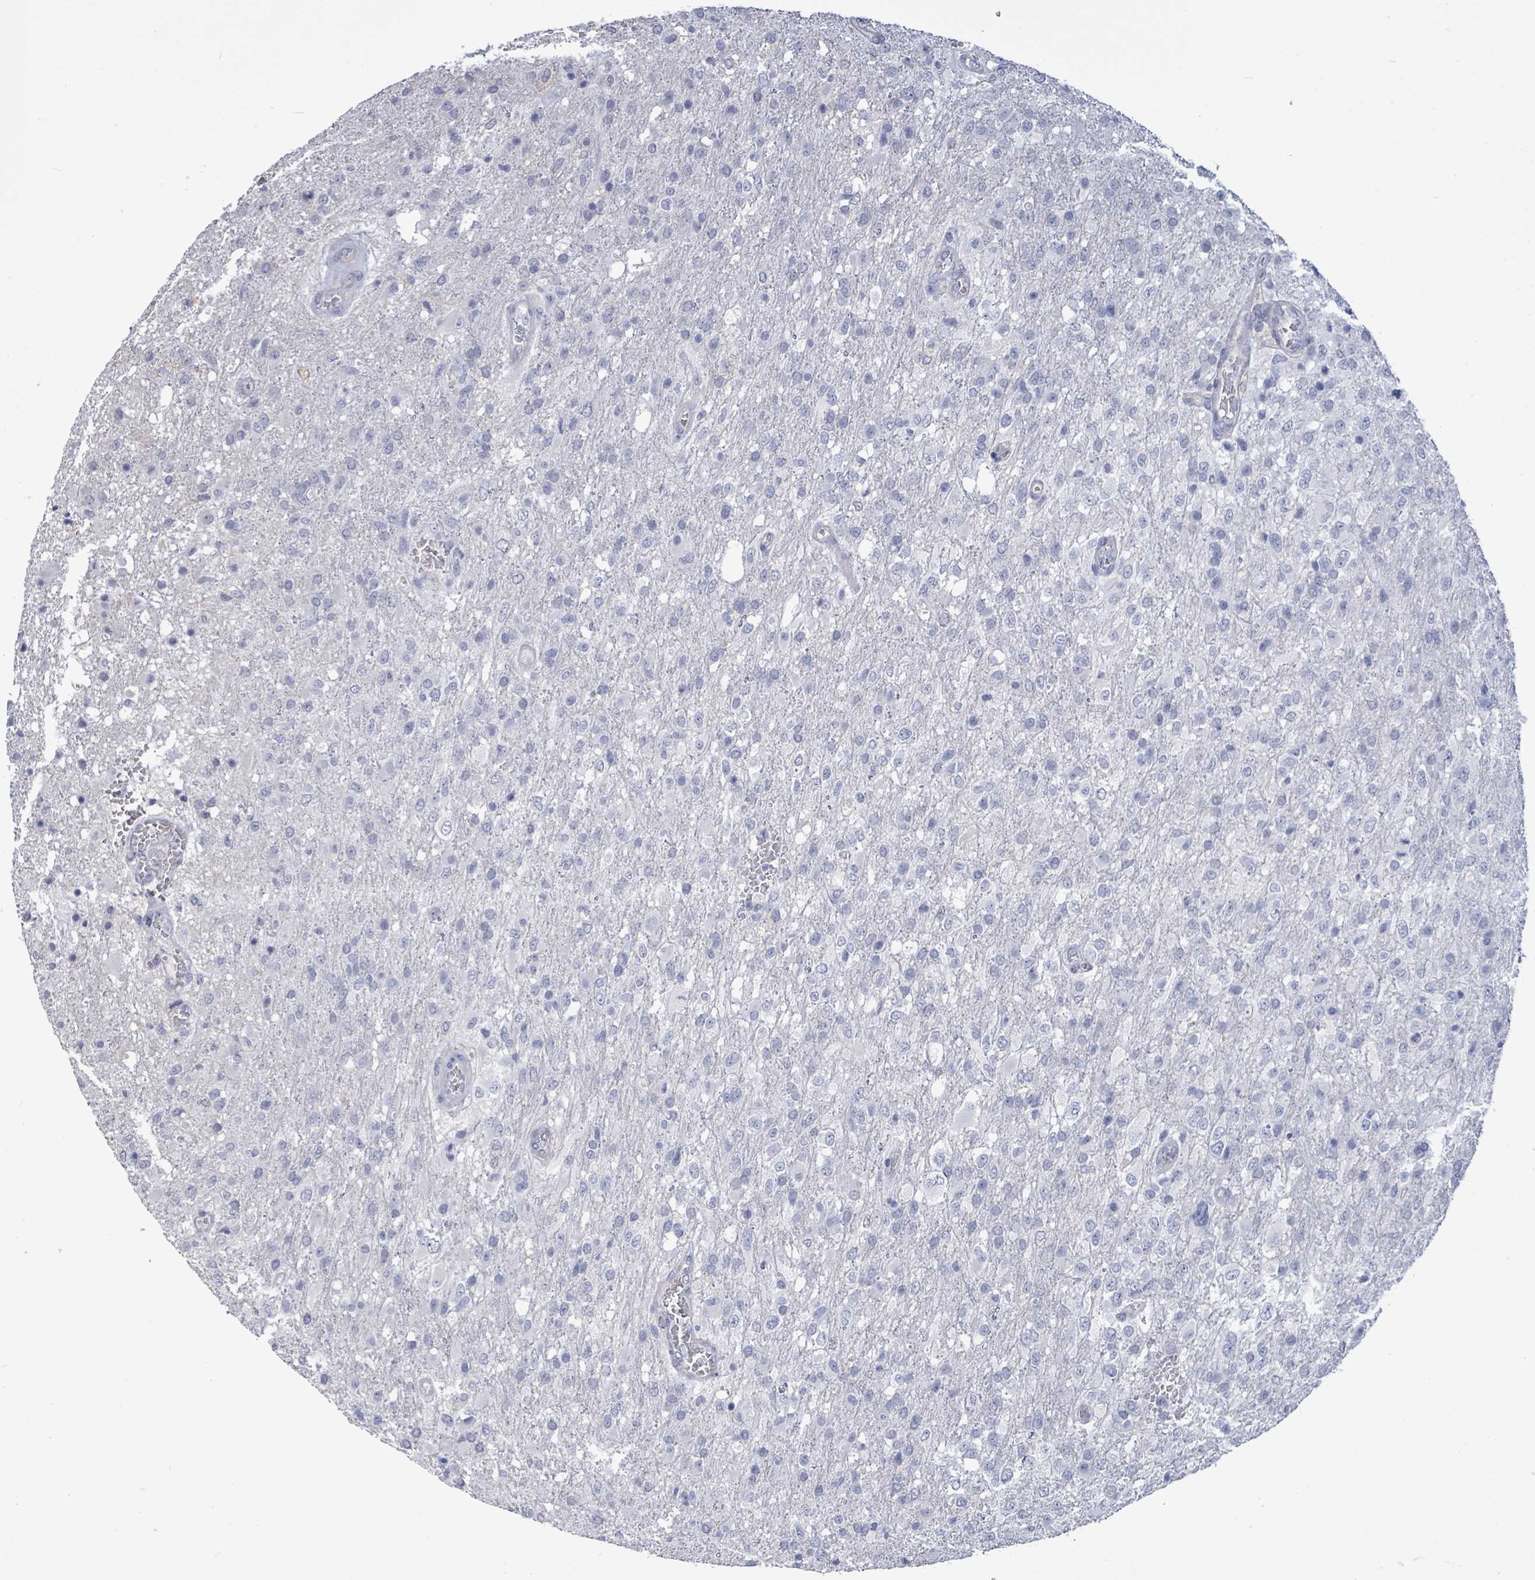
{"staining": {"intensity": "negative", "quantity": "none", "location": "none"}, "tissue": "glioma", "cell_type": "Tumor cells", "image_type": "cancer", "snomed": [{"axis": "morphology", "description": "Glioma, malignant, High grade"}, {"axis": "topography", "description": "Brain"}], "caption": "A micrograph of human glioma is negative for staining in tumor cells.", "gene": "CT45A5", "patient": {"sex": "female", "age": 74}}